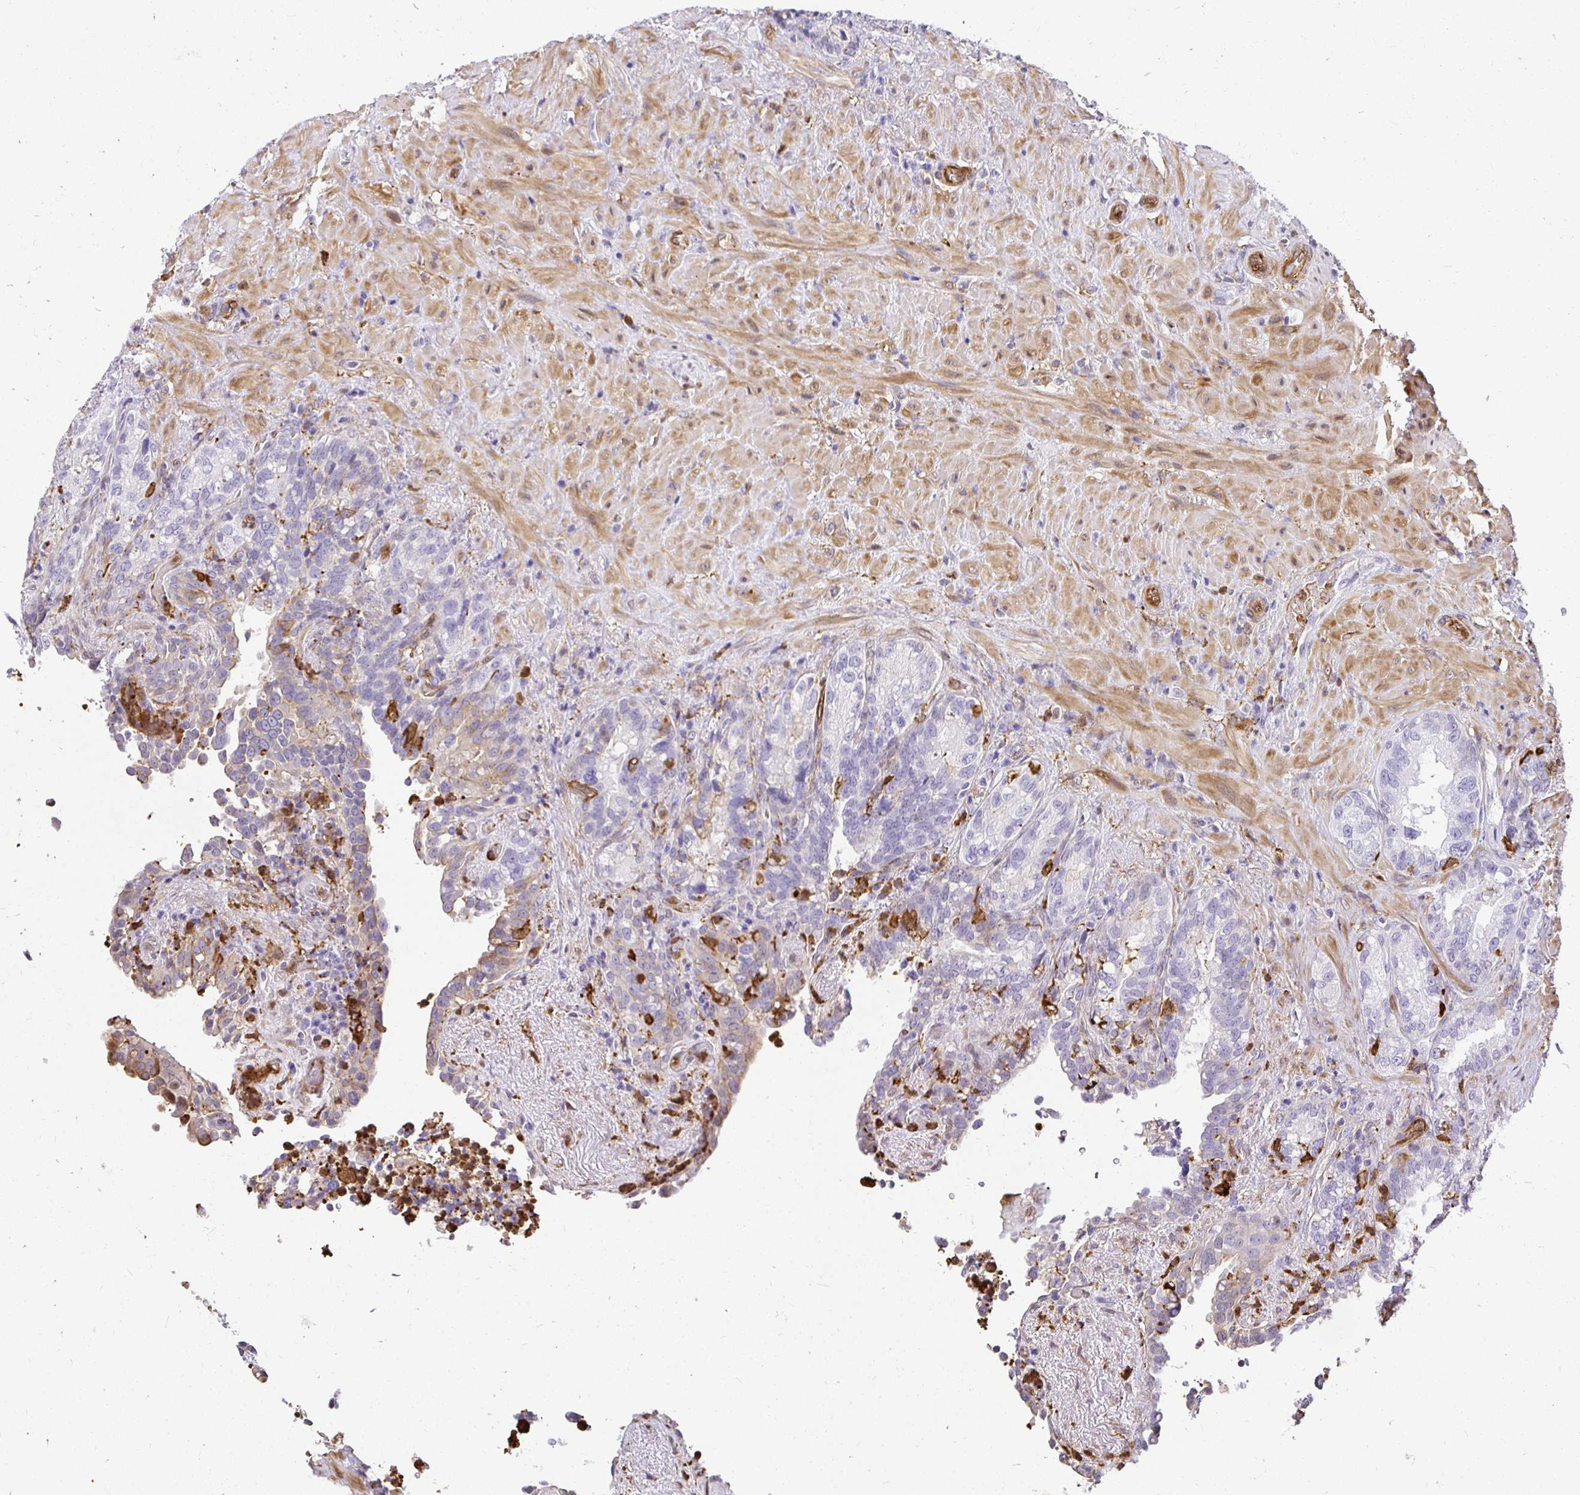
{"staining": {"intensity": "negative", "quantity": "none", "location": "none"}, "tissue": "seminal vesicle", "cell_type": "Glandular cells", "image_type": "normal", "snomed": [{"axis": "morphology", "description": "Normal tissue, NOS"}, {"axis": "topography", "description": "Seminal veicle"}], "caption": "Immunohistochemical staining of normal seminal vesicle reveals no significant expression in glandular cells.", "gene": "GSN", "patient": {"sex": "male", "age": 68}}